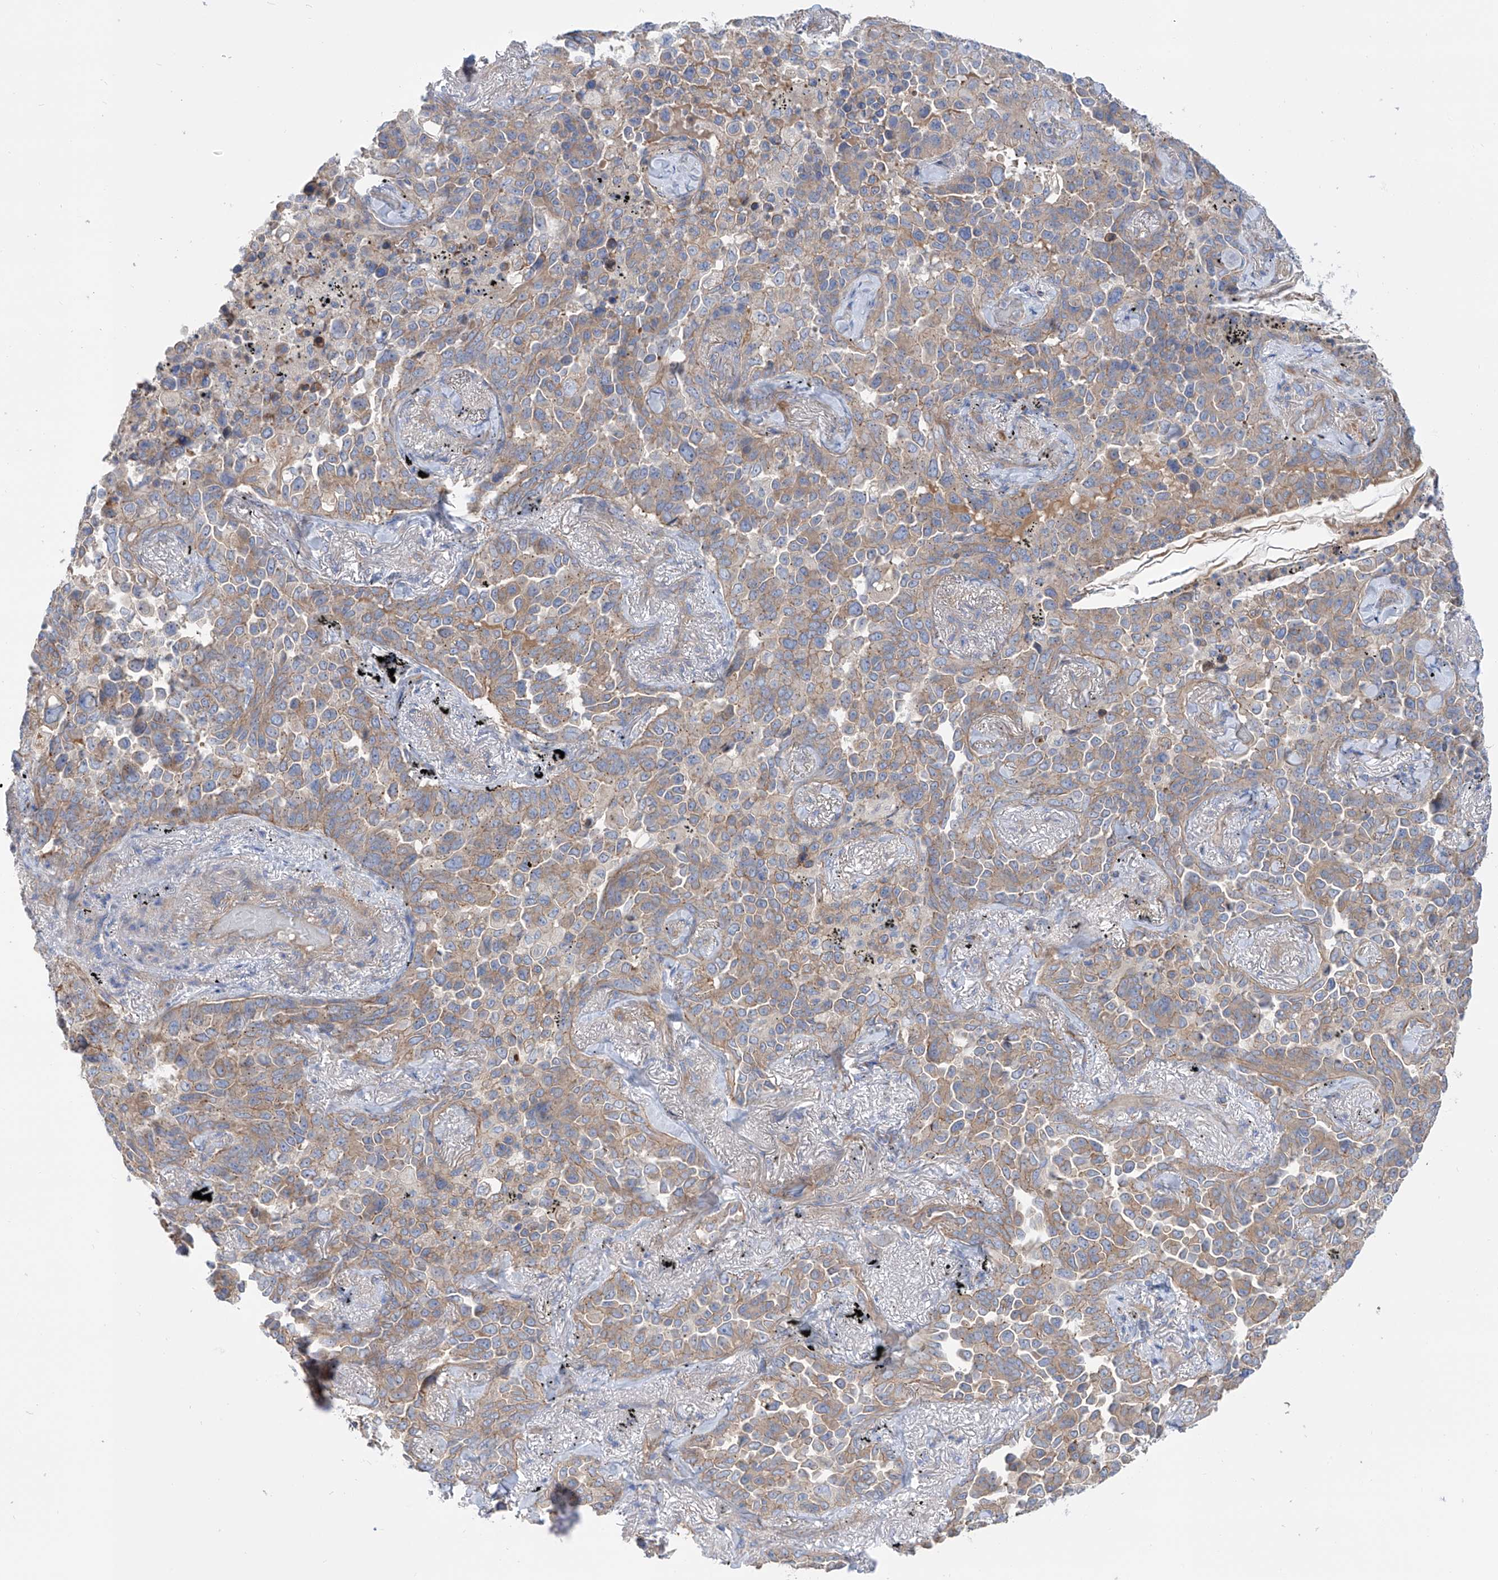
{"staining": {"intensity": "weak", "quantity": ">75%", "location": "cytoplasmic/membranous"}, "tissue": "lung cancer", "cell_type": "Tumor cells", "image_type": "cancer", "snomed": [{"axis": "morphology", "description": "Adenocarcinoma, NOS"}, {"axis": "topography", "description": "Lung"}], "caption": "Lung adenocarcinoma stained for a protein (brown) demonstrates weak cytoplasmic/membranous positive expression in approximately >75% of tumor cells.", "gene": "TMEM209", "patient": {"sex": "female", "age": 67}}